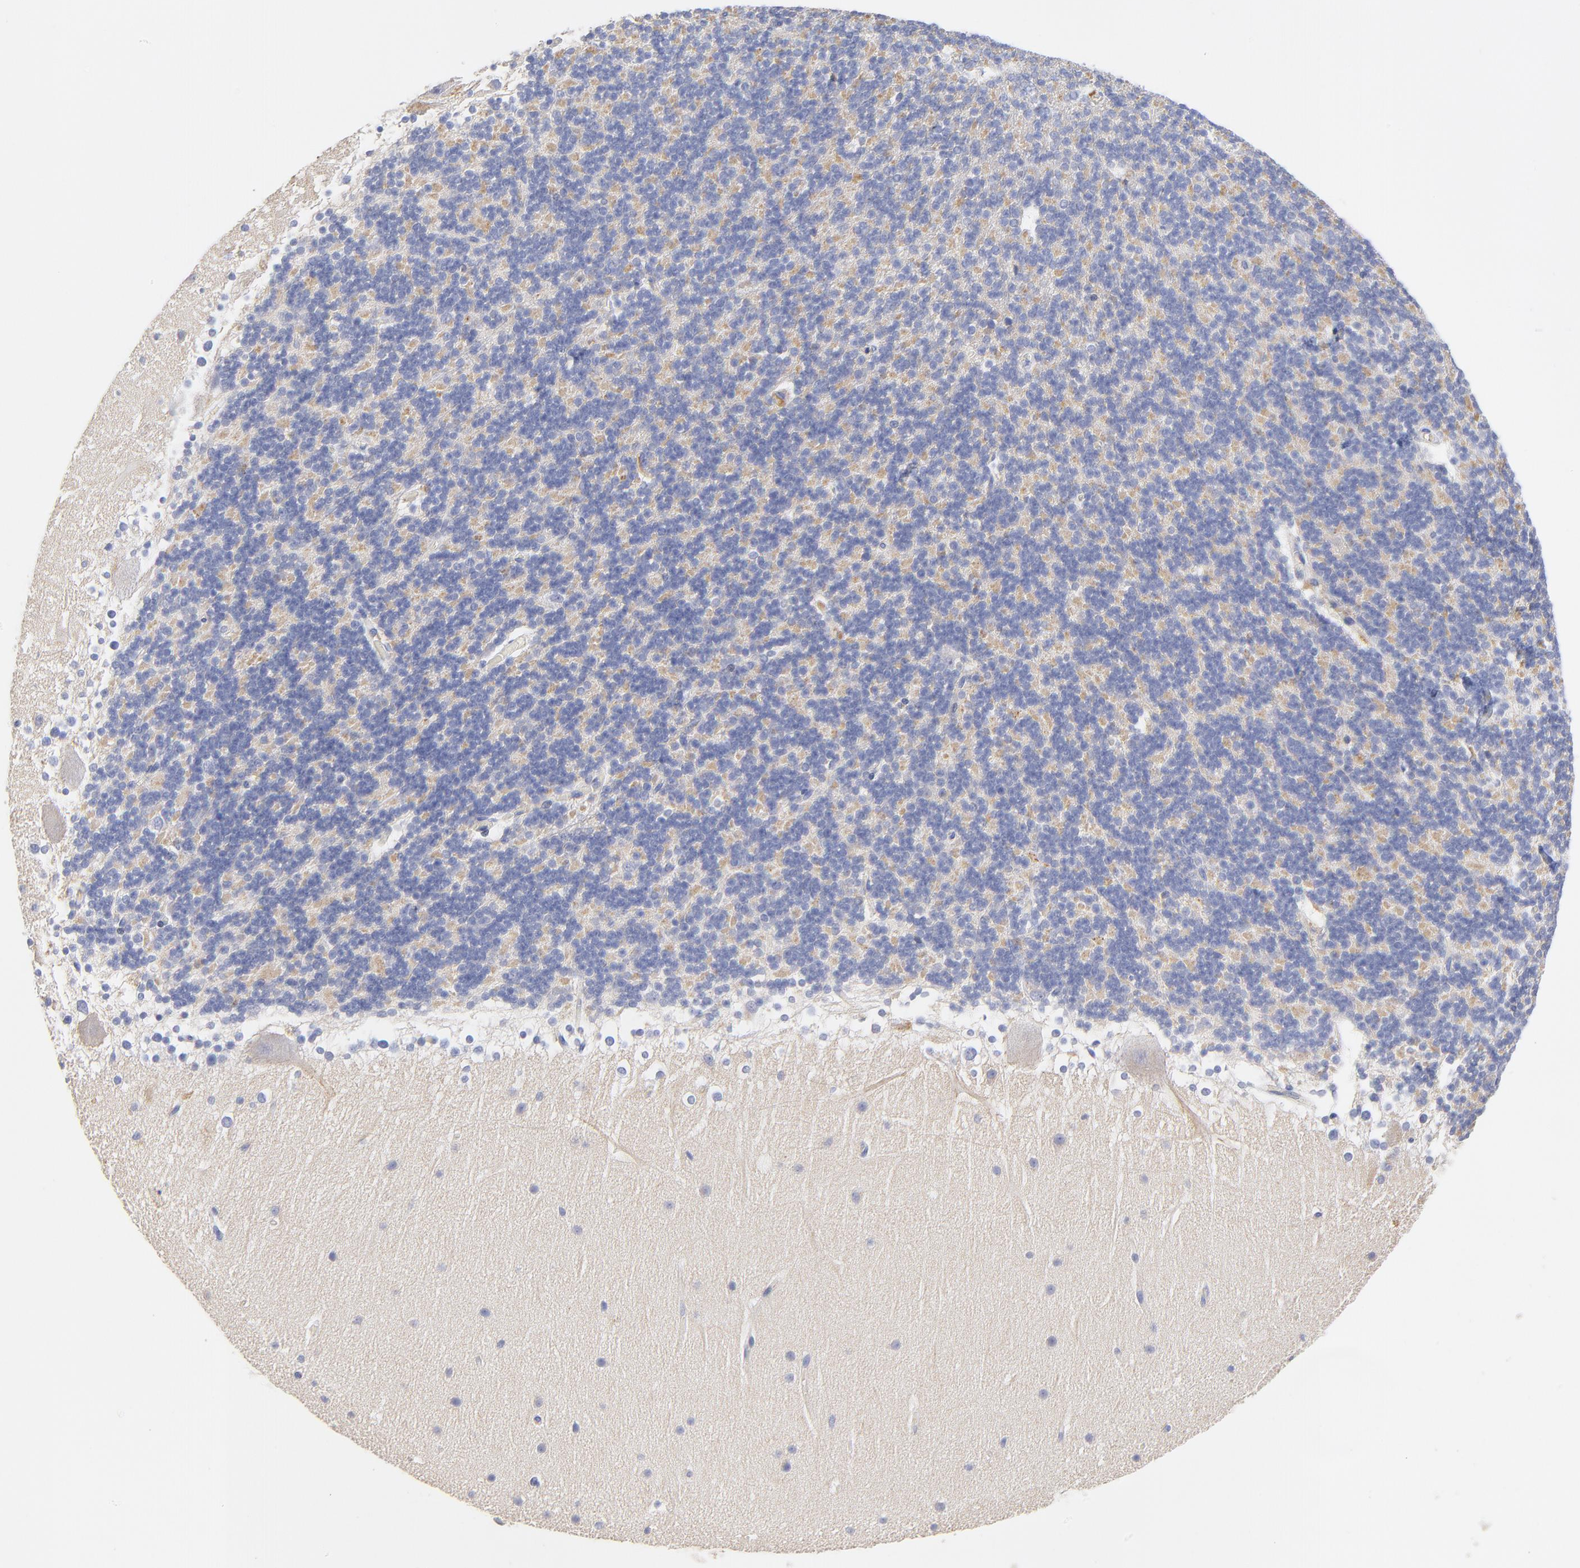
{"staining": {"intensity": "negative", "quantity": "none", "location": "none"}, "tissue": "cerebellum", "cell_type": "Cells in granular layer", "image_type": "normal", "snomed": [{"axis": "morphology", "description": "Normal tissue, NOS"}, {"axis": "topography", "description": "Cerebellum"}], "caption": "This is a micrograph of immunohistochemistry (IHC) staining of benign cerebellum, which shows no expression in cells in granular layer. (Immunohistochemistry, brightfield microscopy, high magnification).", "gene": "MDGA2", "patient": {"sex": "female", "age": 19}}